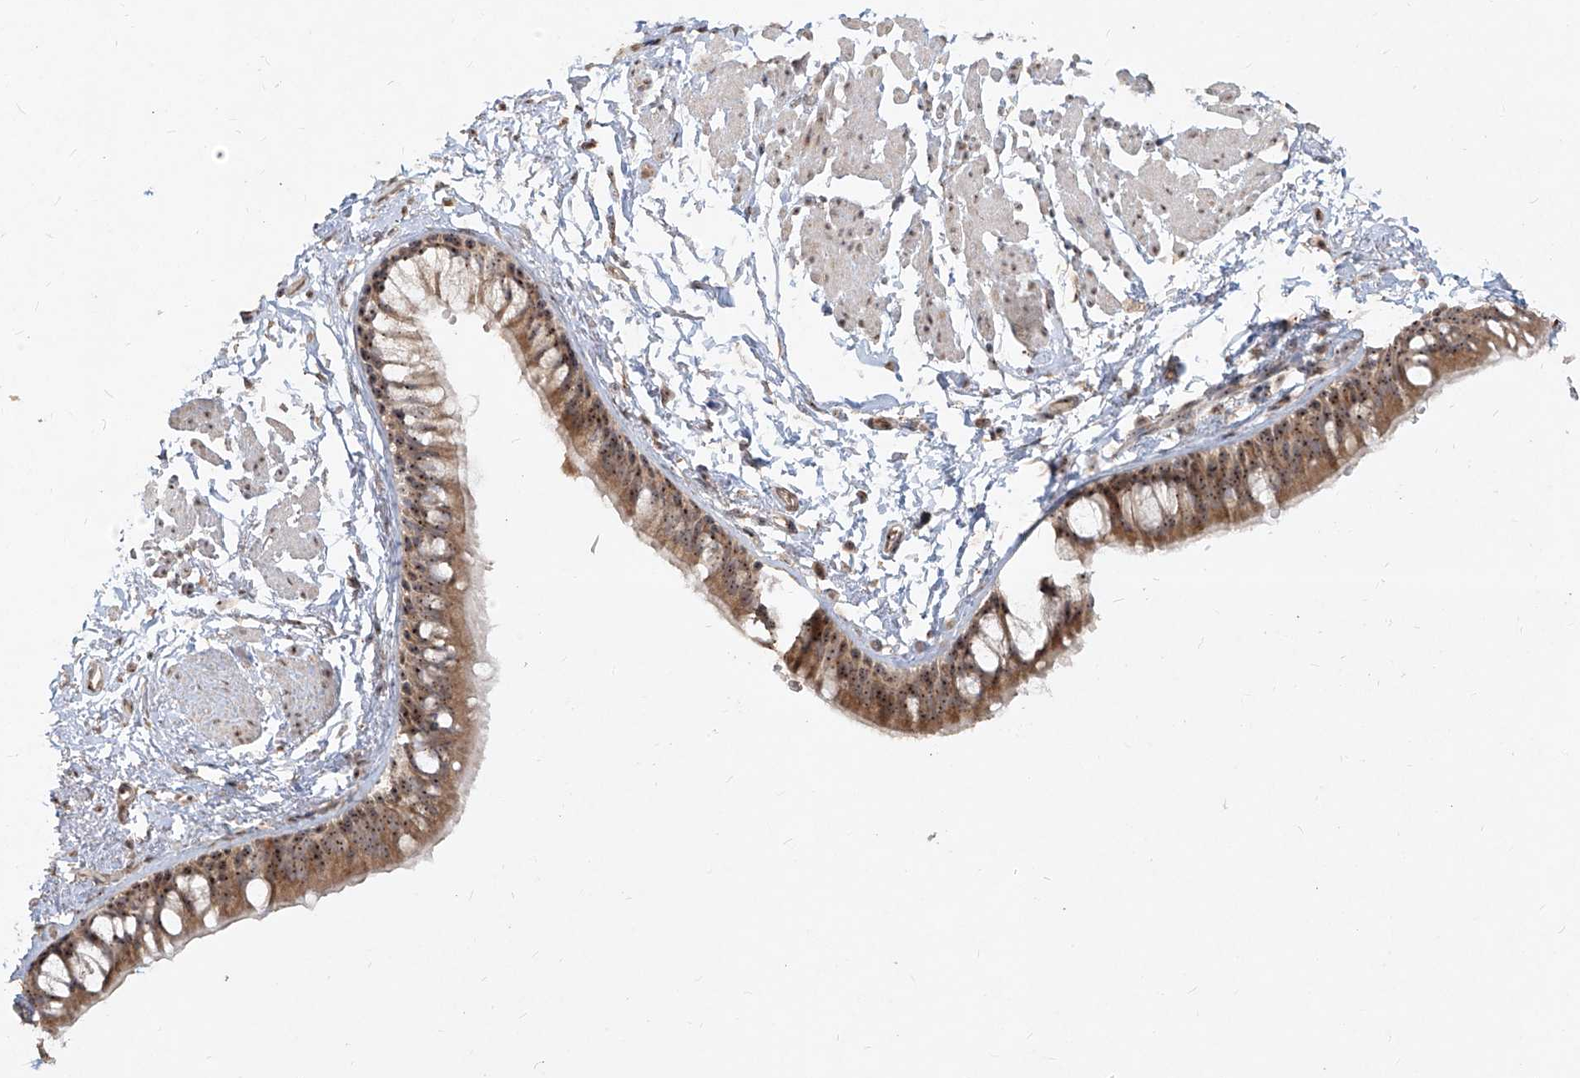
{"staining": {"intensity": "moderate", "quantity": ">75%", "location": "cytoplasmic/membranous,nuclear"}, "tissue": "bronchus", "cell_type": "Respiratory epithelial cells", "image_type": "normal", "snomed": [{"axis": "morphology", "description": "Normal tissue, NOS"}, {"axis": "topography", "description": "Cartilage tissue"}, {"axis": "topography", "description": "Bronchus"}], "caption": "DAB immunohistochemical staining of benign bronchus reveals moderate cytoplasmic/membranous,nuclear protein positivity in approximately >75% of respiratory epithelial cells.", "gene": "BYSL", "patient": {"sex": "female", "age": 73}}